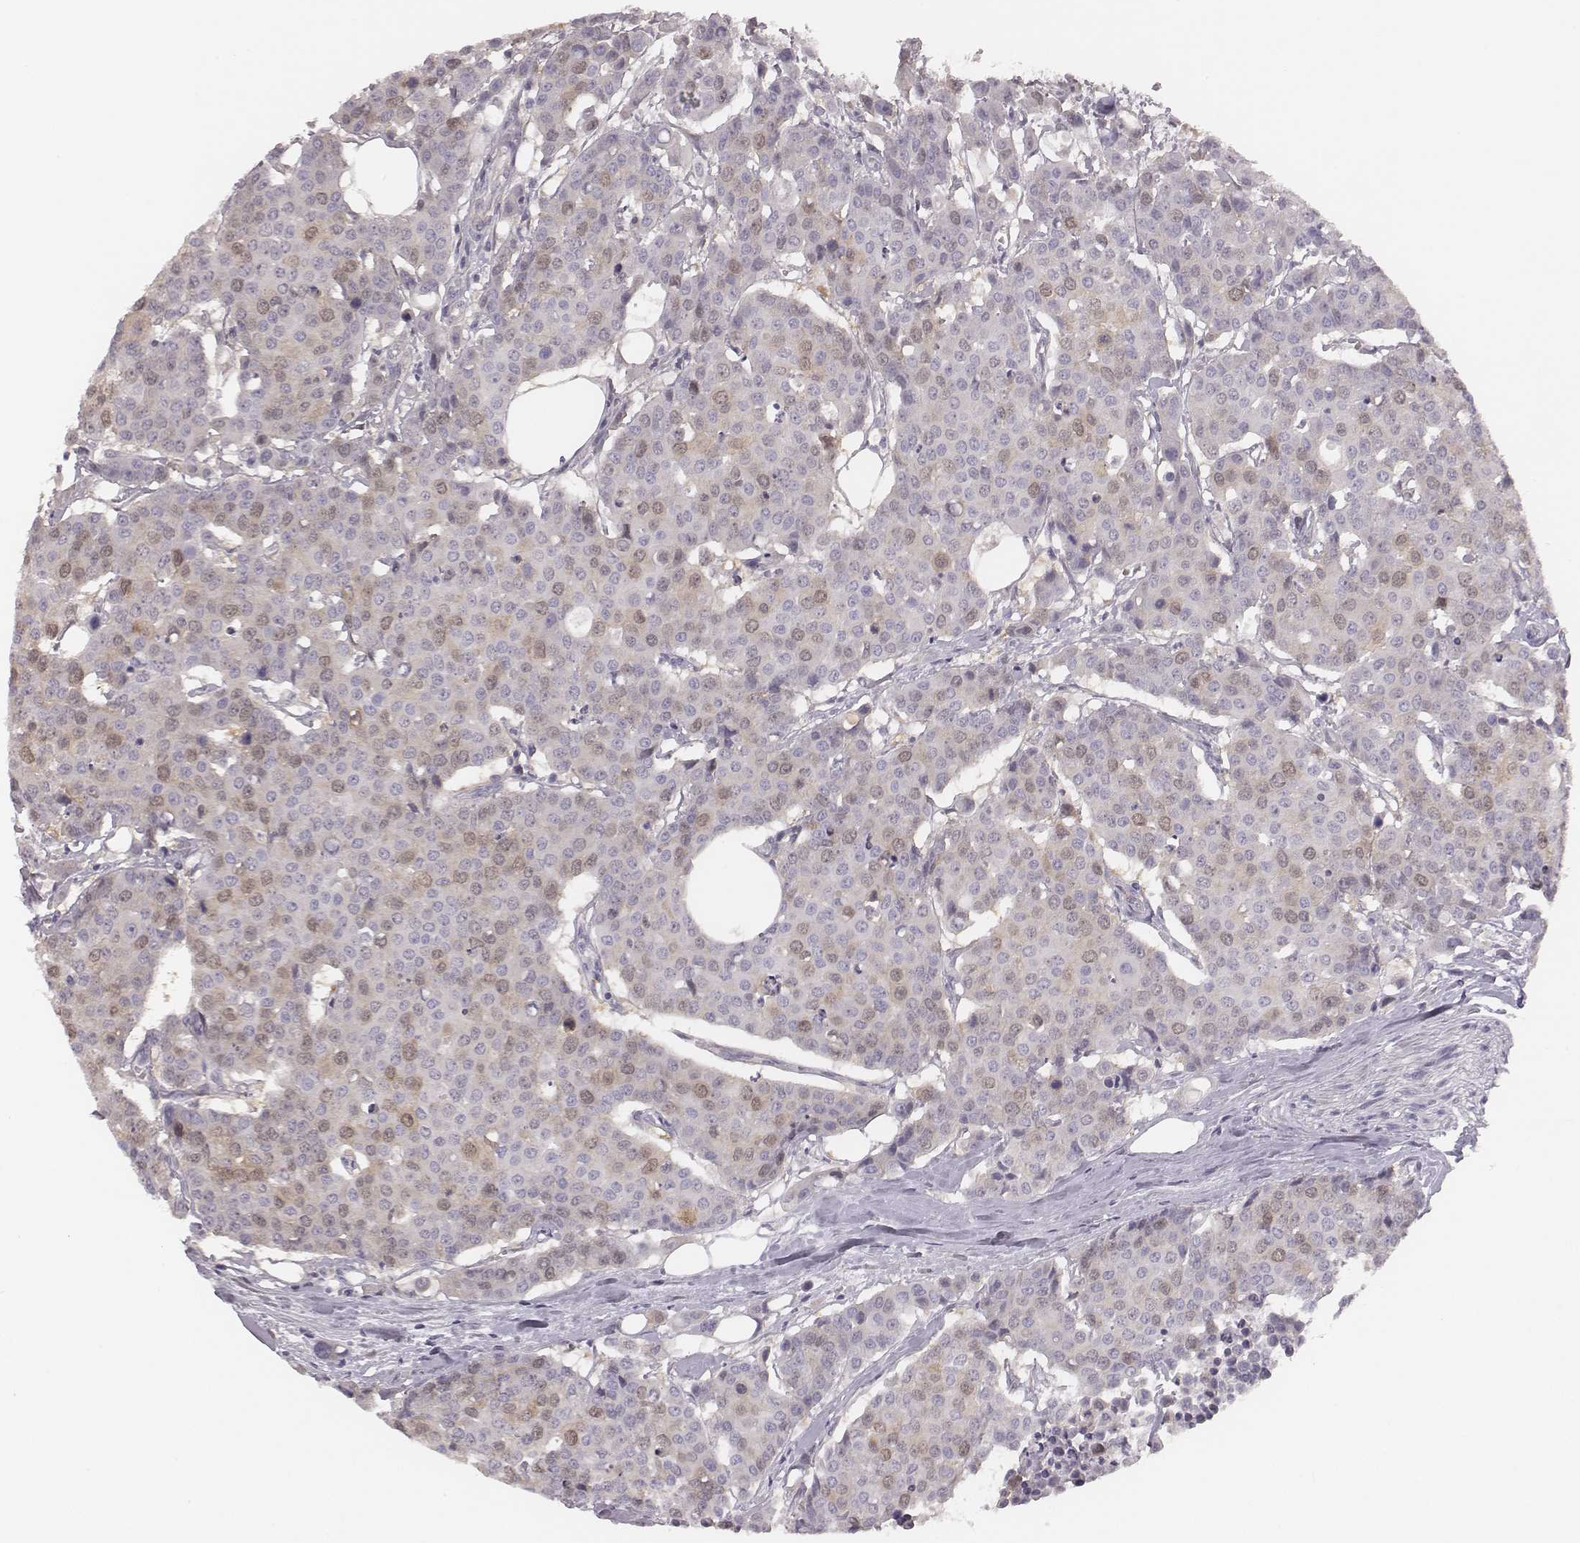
{"staining": {"intensity": "weak", "quantity": "<25%", "location": "nuclear"}, "tissue": "carcinoid", "cell_type": "Tumor cells", "image_type": "cancer", "snomed": [{"axis": "morphology", "description": "Carcinoid, malignant, NOS"}, {"axis": "topography", "description": "Colon"}], "caption": "Tumor cells are negative for brown protein staining in malignant carcinoid.", "gene": "PBK", "patient": {"sex": "male", "age": 81}}